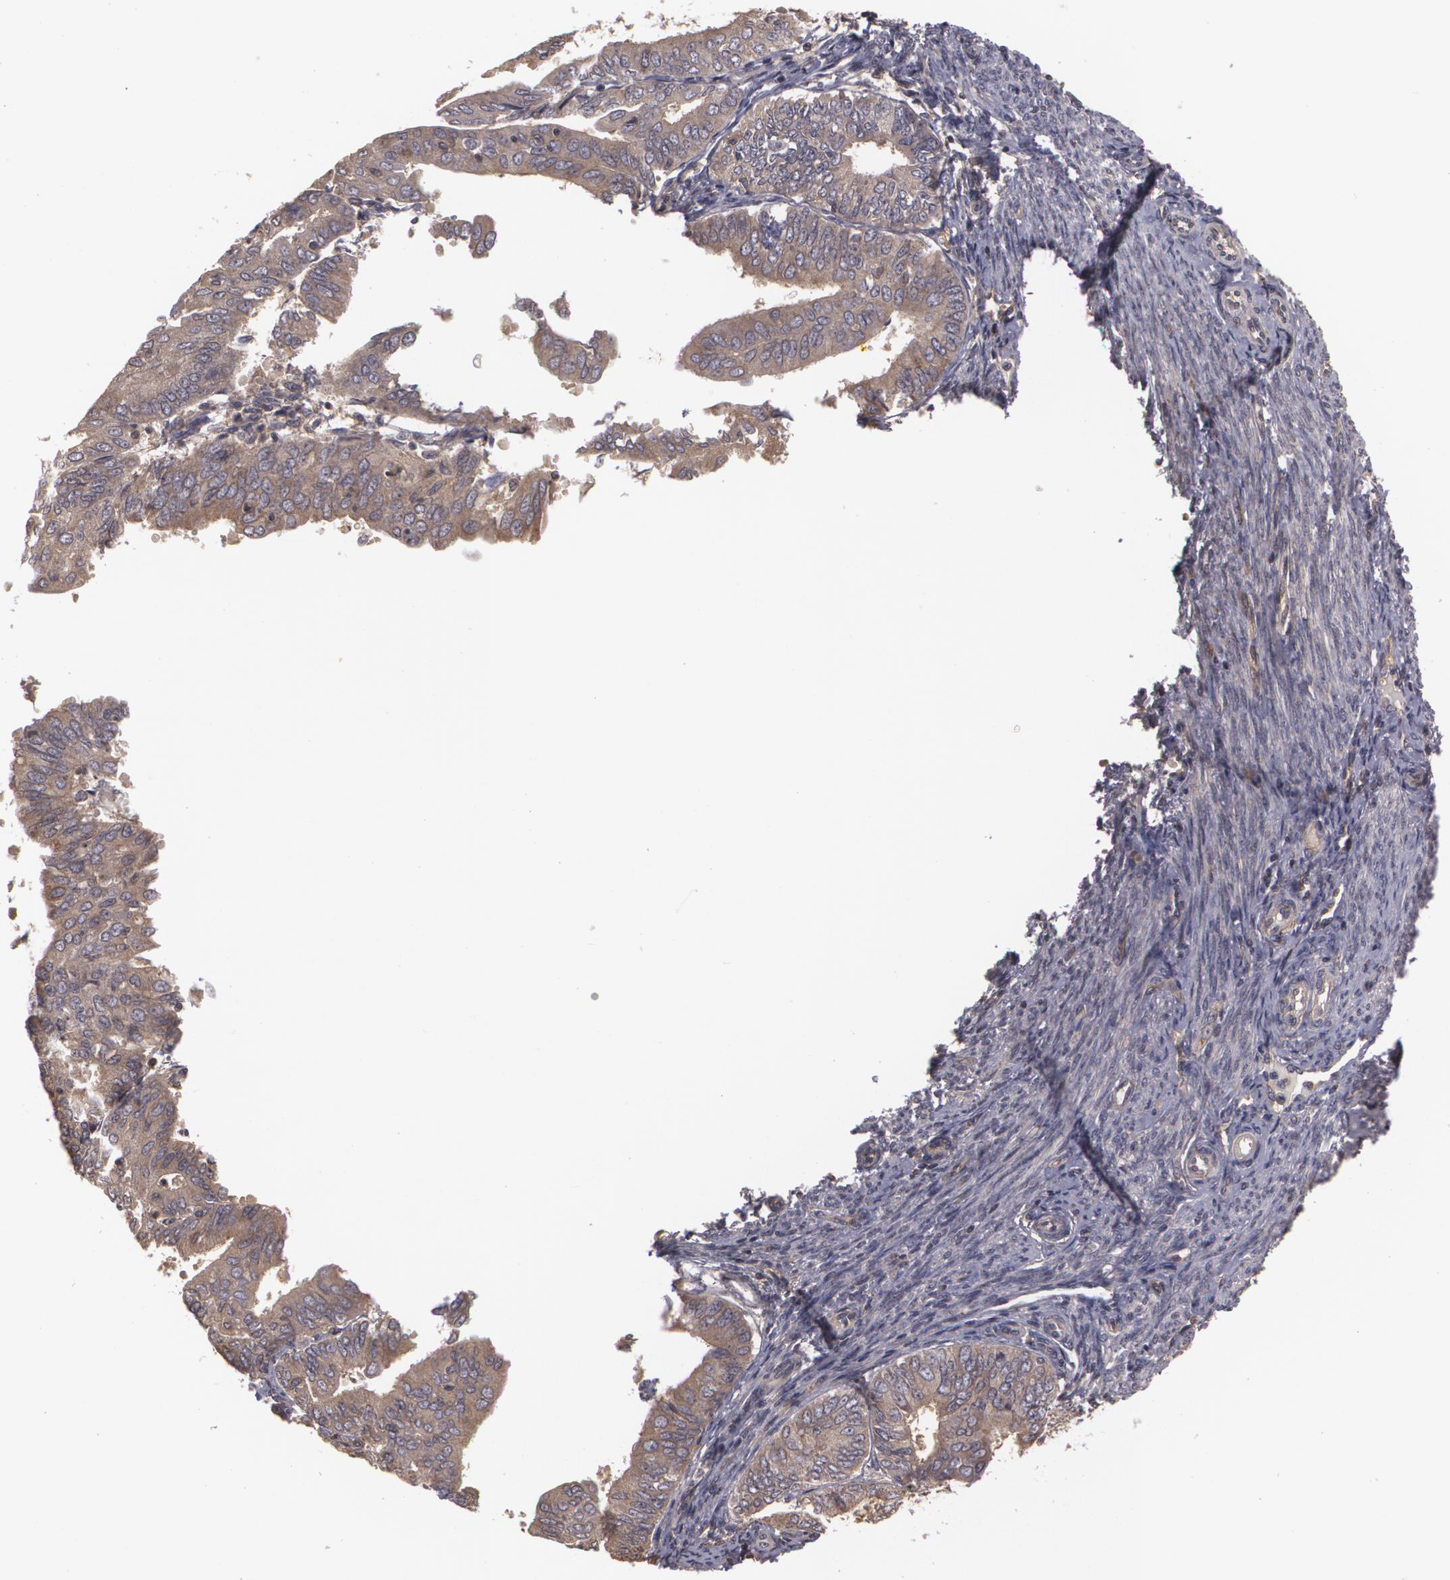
{"staining": {"intensity": "weak", "quantity": ">75%", "location": "cytoplasmic/membranous"}, "tissue": "endometrial cancer", "cell_type": "Tumor cells", "image_type": "cancer", "snomed": [{"axis": "morphology", "description": "Adenocarcinoma, NOS"}, {"axis": "topography", "description": "Endometrium"}], "caption": "Brown immunohistochemical staining in endometrial cancer (adenocarcinoma) shows weak cytoplasmic/membranous staining in approximately >75% of tumor cells. The staining was performed using DAB, with brown indicating positive protein expression. Nuclei are stained blue with hematoxylin.", "gene": "HRAS", "patient": {"sex": "female", "age": 79}}